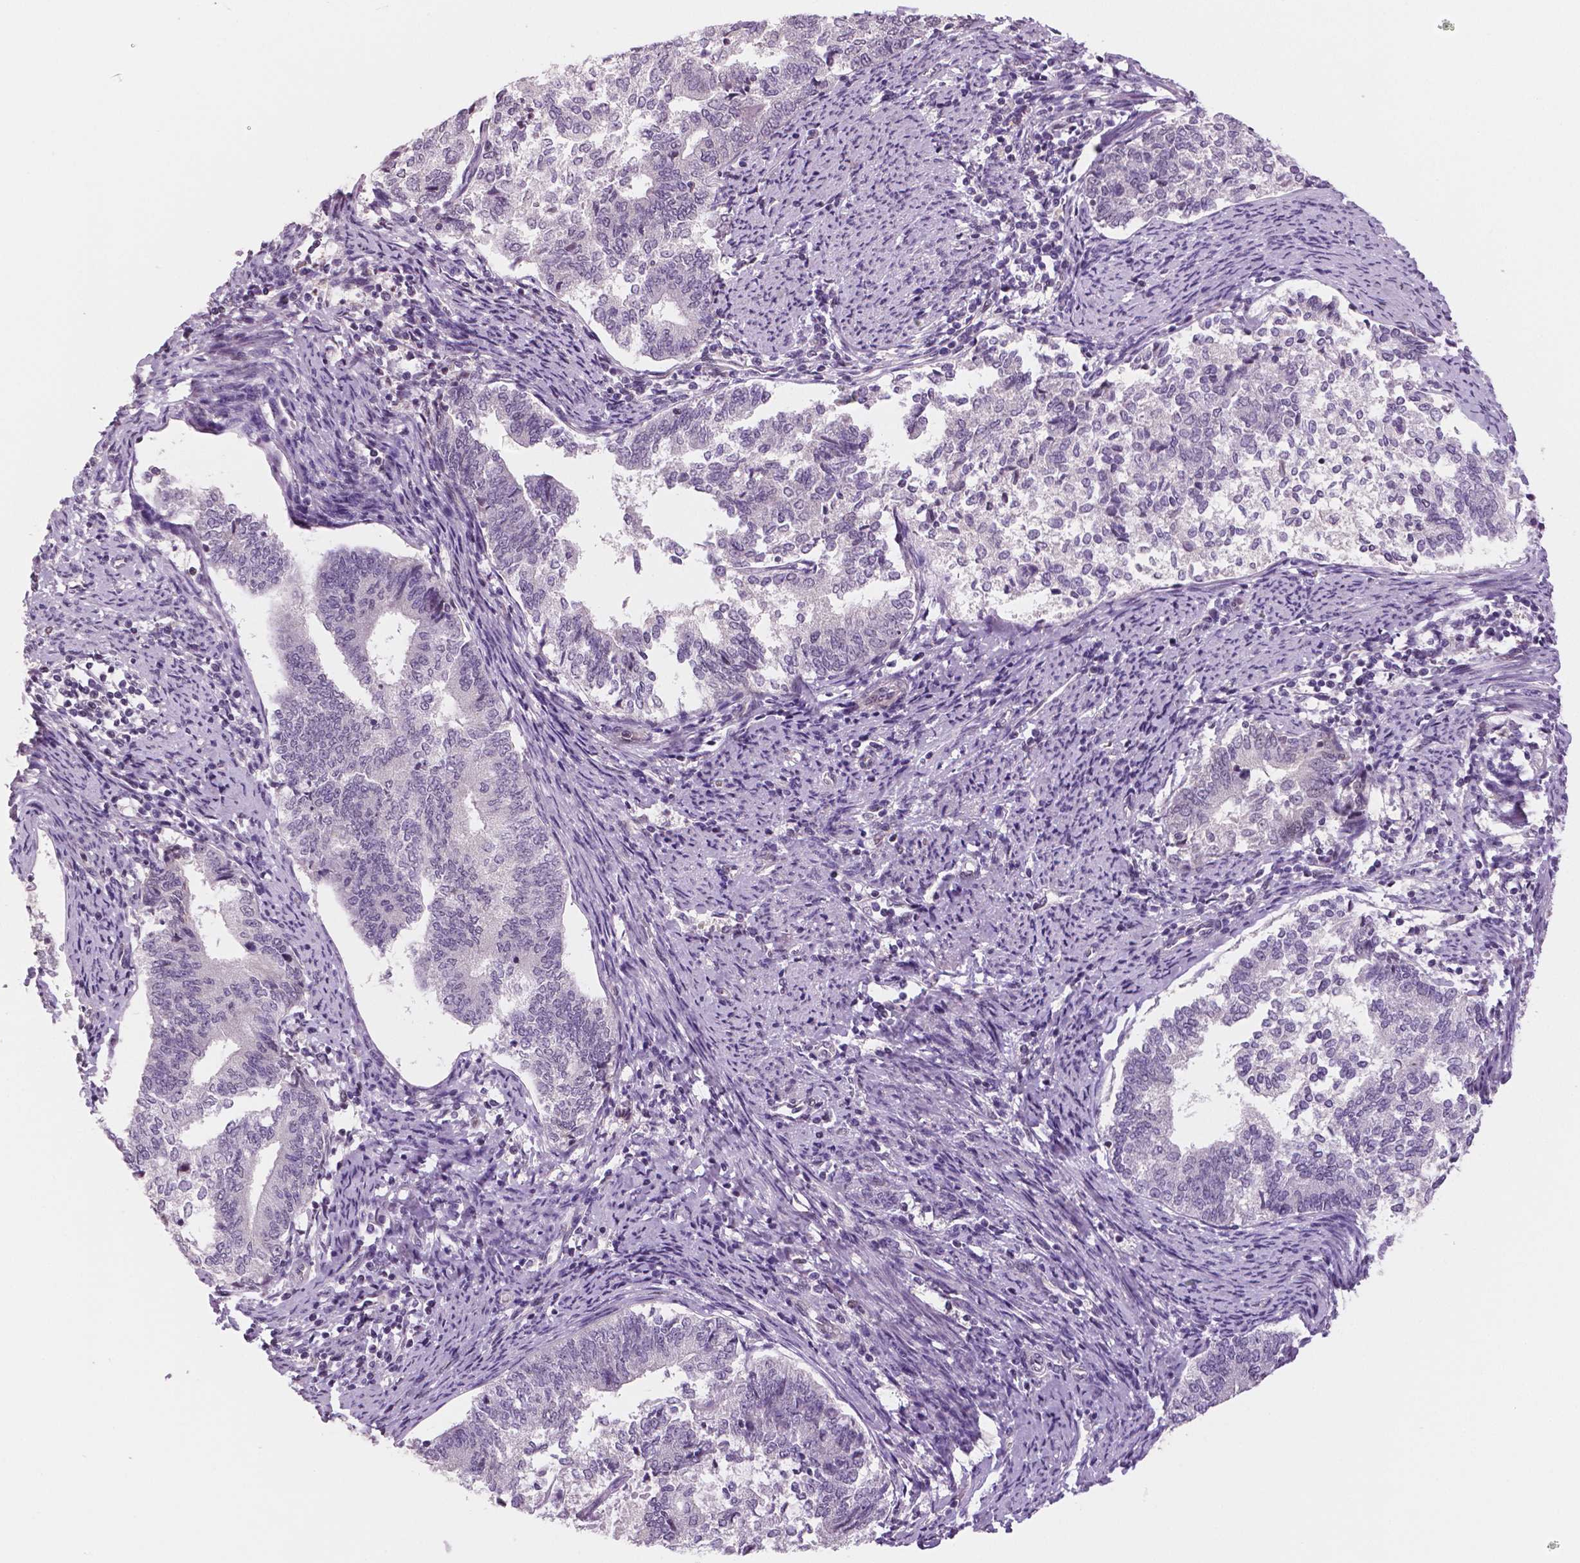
{"staining": {"intensity": "negative", "quantity": "none", "location": "none"}, "tissue": "endometrial cancer", "cell_type": "Tumor cells", "image_type": "cancer", "snomed": [{"axis": "morphology", "description": "Adenocarcinoma, NOS"}, {"axis": "topography", "description": "Endometrium"}], "caption": "The image exhibits no significant expression in tumor cells of endometrial cancer.", "gene": "STAT3", "patient": {"sex": "female", "age": 65}}